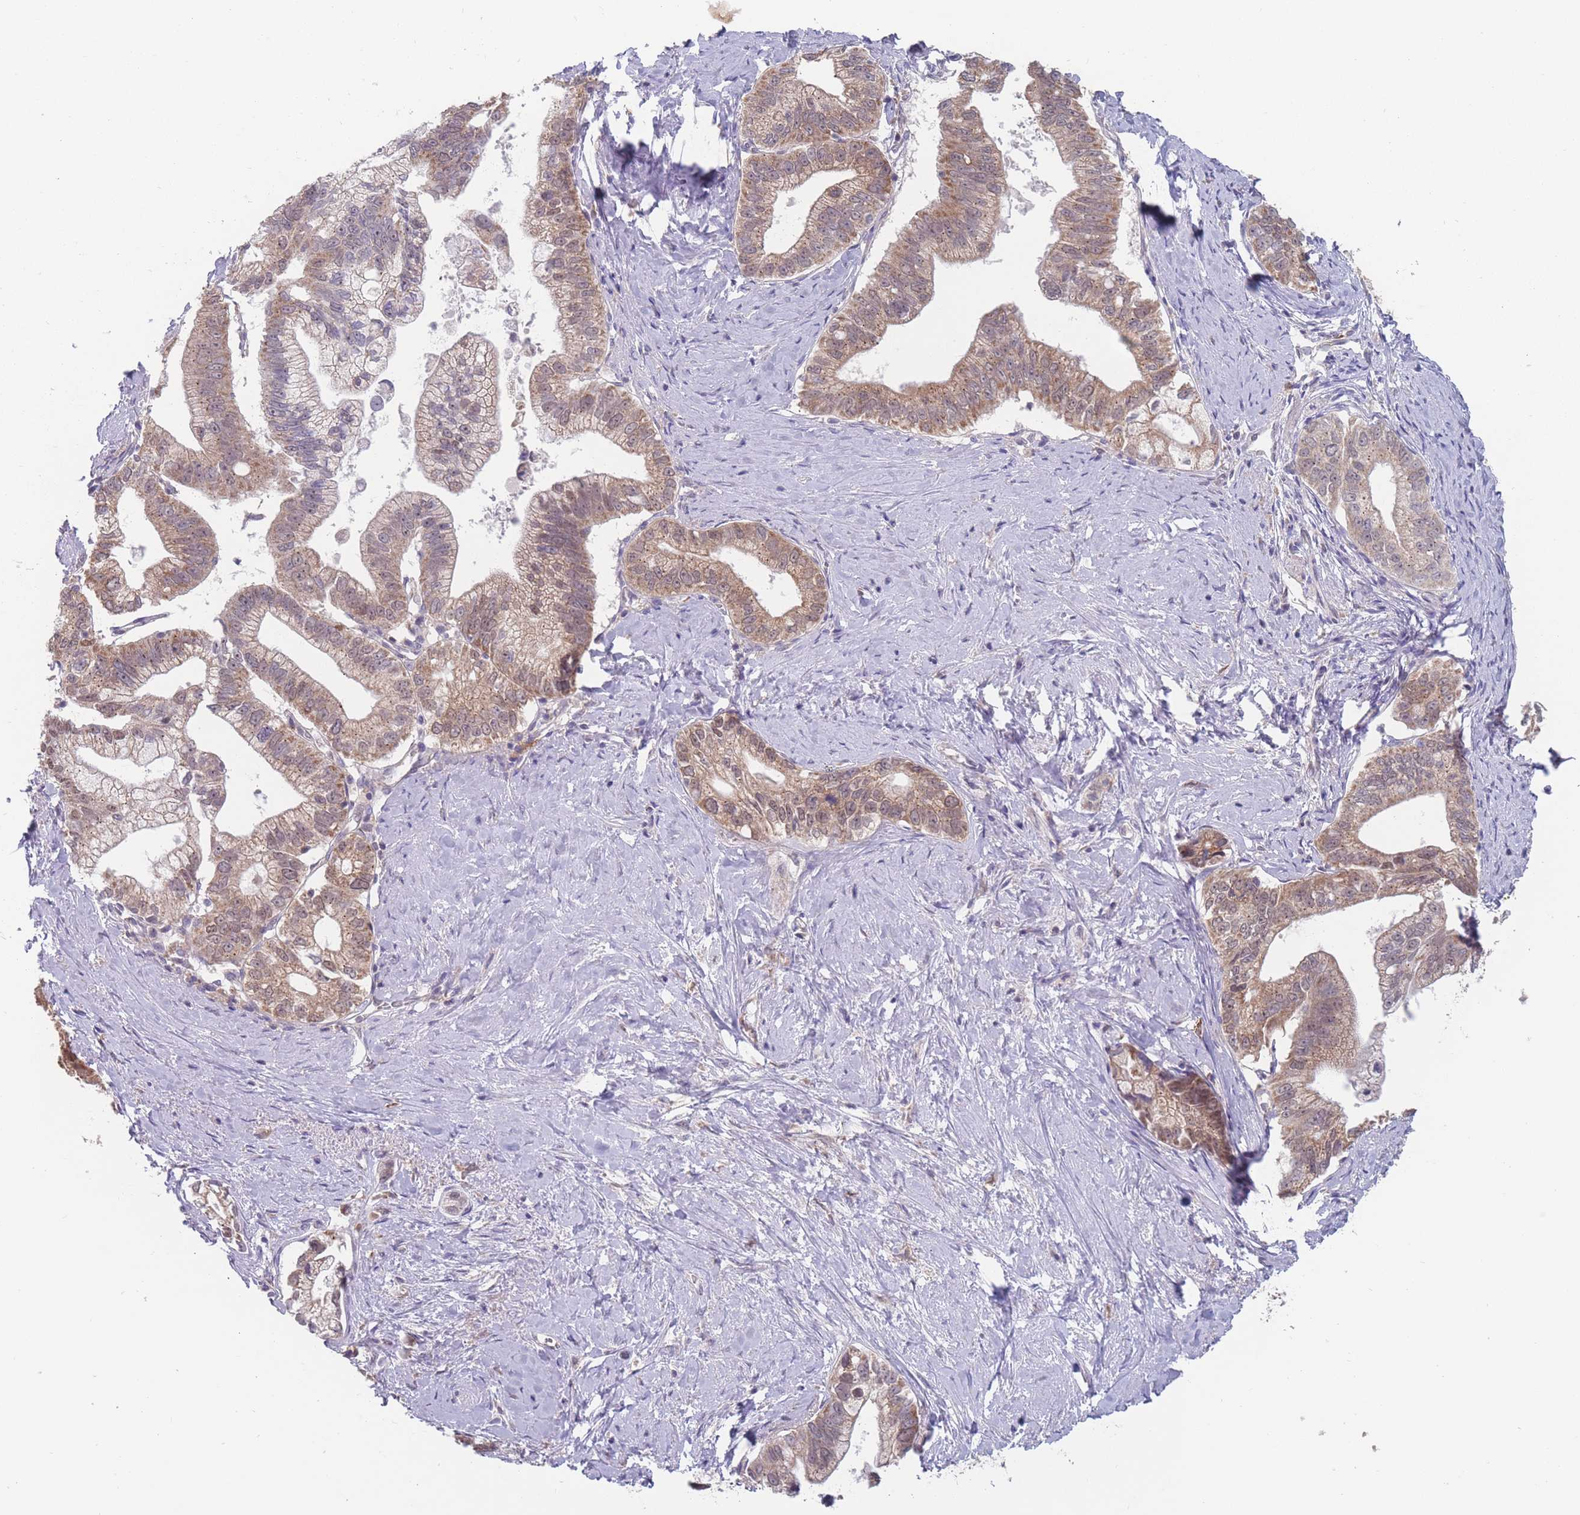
{"staining": {"intensity": "moderate", "quantity": ">75%", "location": "cytoplasmic/membranous,nuclear"}, "tissue": "pancreatic cancer", "cell_type": "Tumor cells", "image_type": "cancer", "snomed": [{"axis": "morphology", "description": "Adenocarcinoma, NOS"}, {"axis": "topography", "description": "Pancreas"}], "caption": "Protein staining by IHC shows moderate cytoplasmic/membranous and nuclear expression in about >75% of tumor cells in pancreatic cancer (adenocarcinoma). (Stains: DAB (3,3'-diaminobenzidine) in brown, nuclei in blue, Microscopy: brightfield microscopy at high magnification).", "gene": "PEX7", "patient": {"sex": "male", "age": 70}}